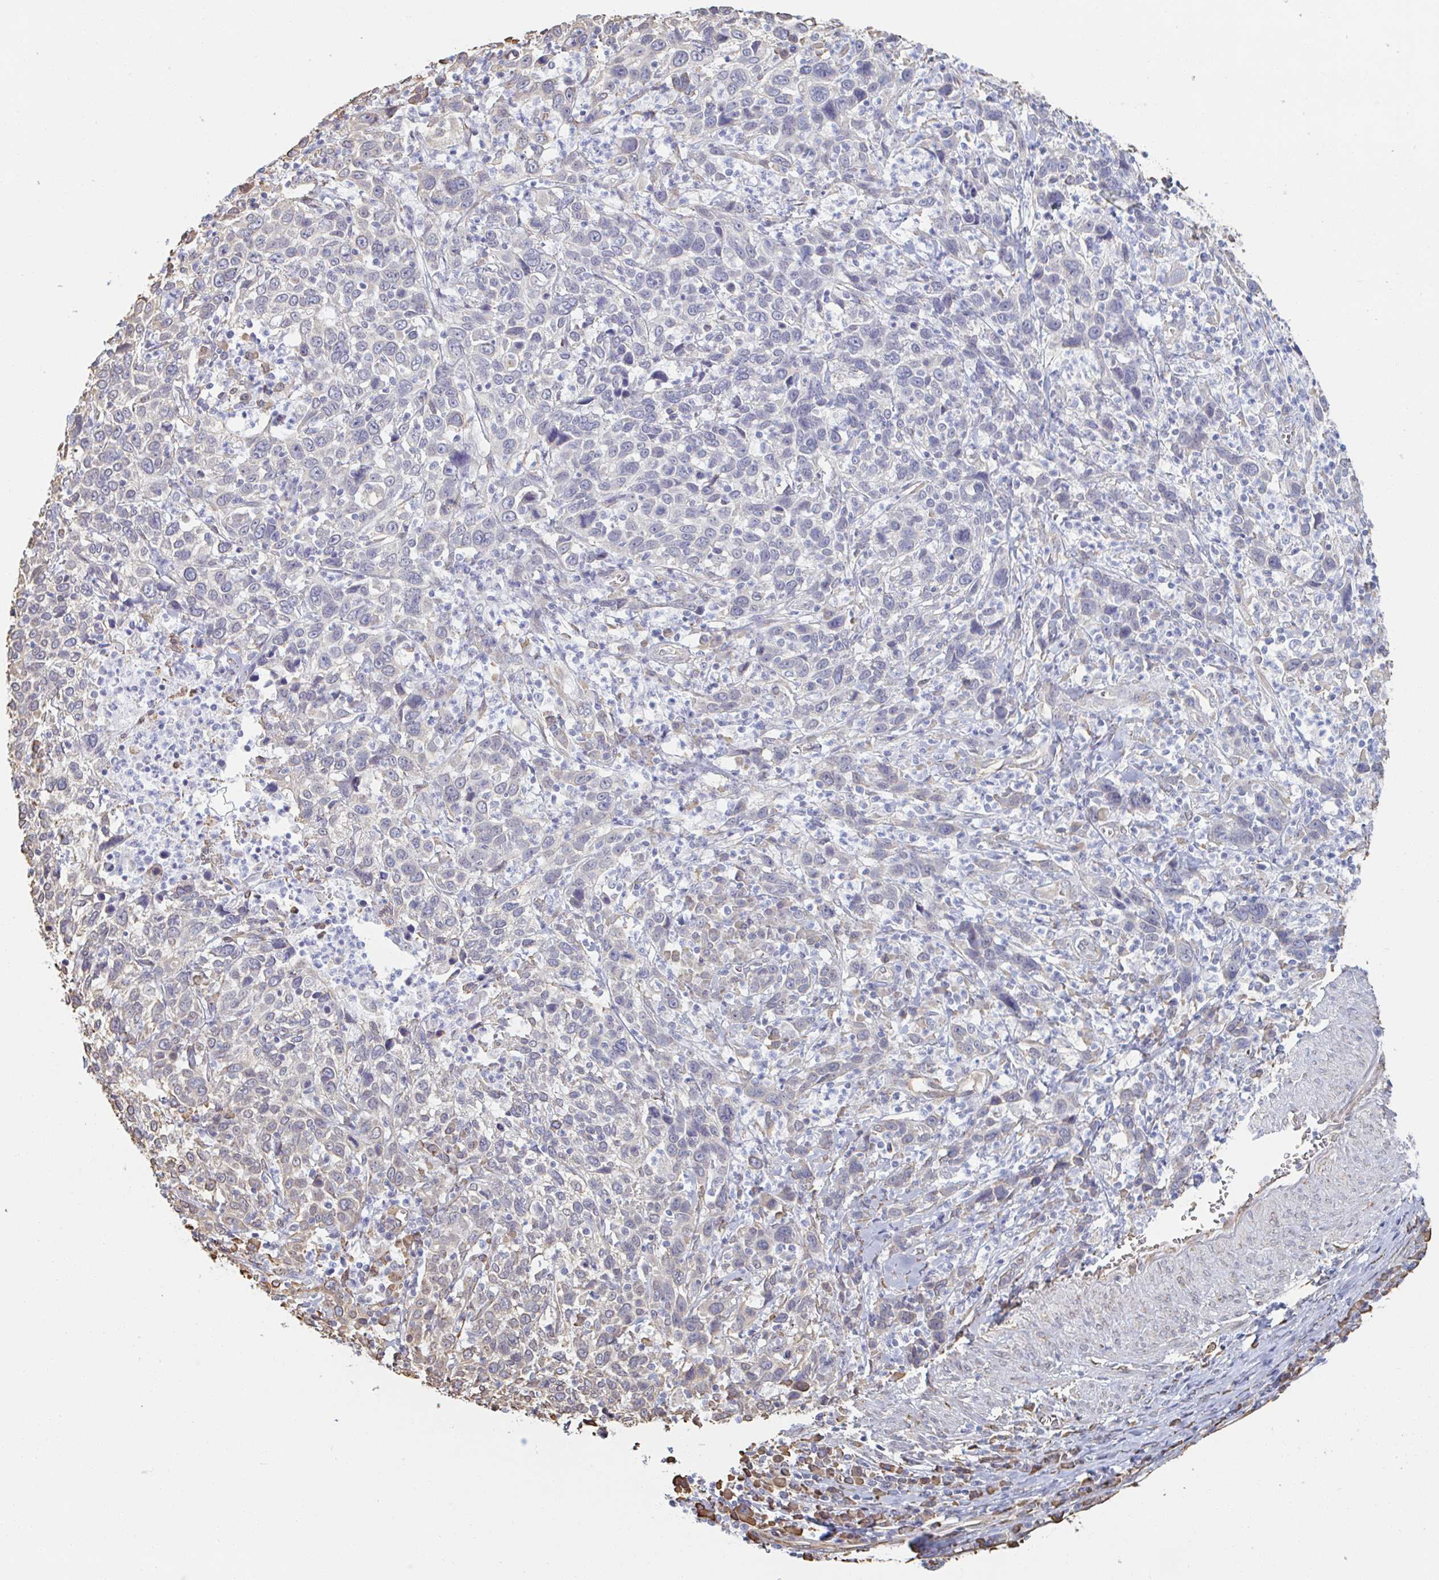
{"staining": {"intensity": "moderate", "quantity": "<25%", "location": "cytoplasmic/membranous"}, "tissue": "cervical cancer", "cell_type": "Tumor cells", "image_type": "cancer", "snomed": [{"axis": "morphology", "description": "Squamous cell carcinoma, NOS"}, {"axis": "topography", "description": "Cervix"}], "caption": "An image of cervical cancer (squamous cell carcinoma) stained for a protein exhibits moderate cytoplasmic/membranous brown staining in tumor cells.", "gene": "RAB5IF", "patient": {"sex": "female", "age": 46}}